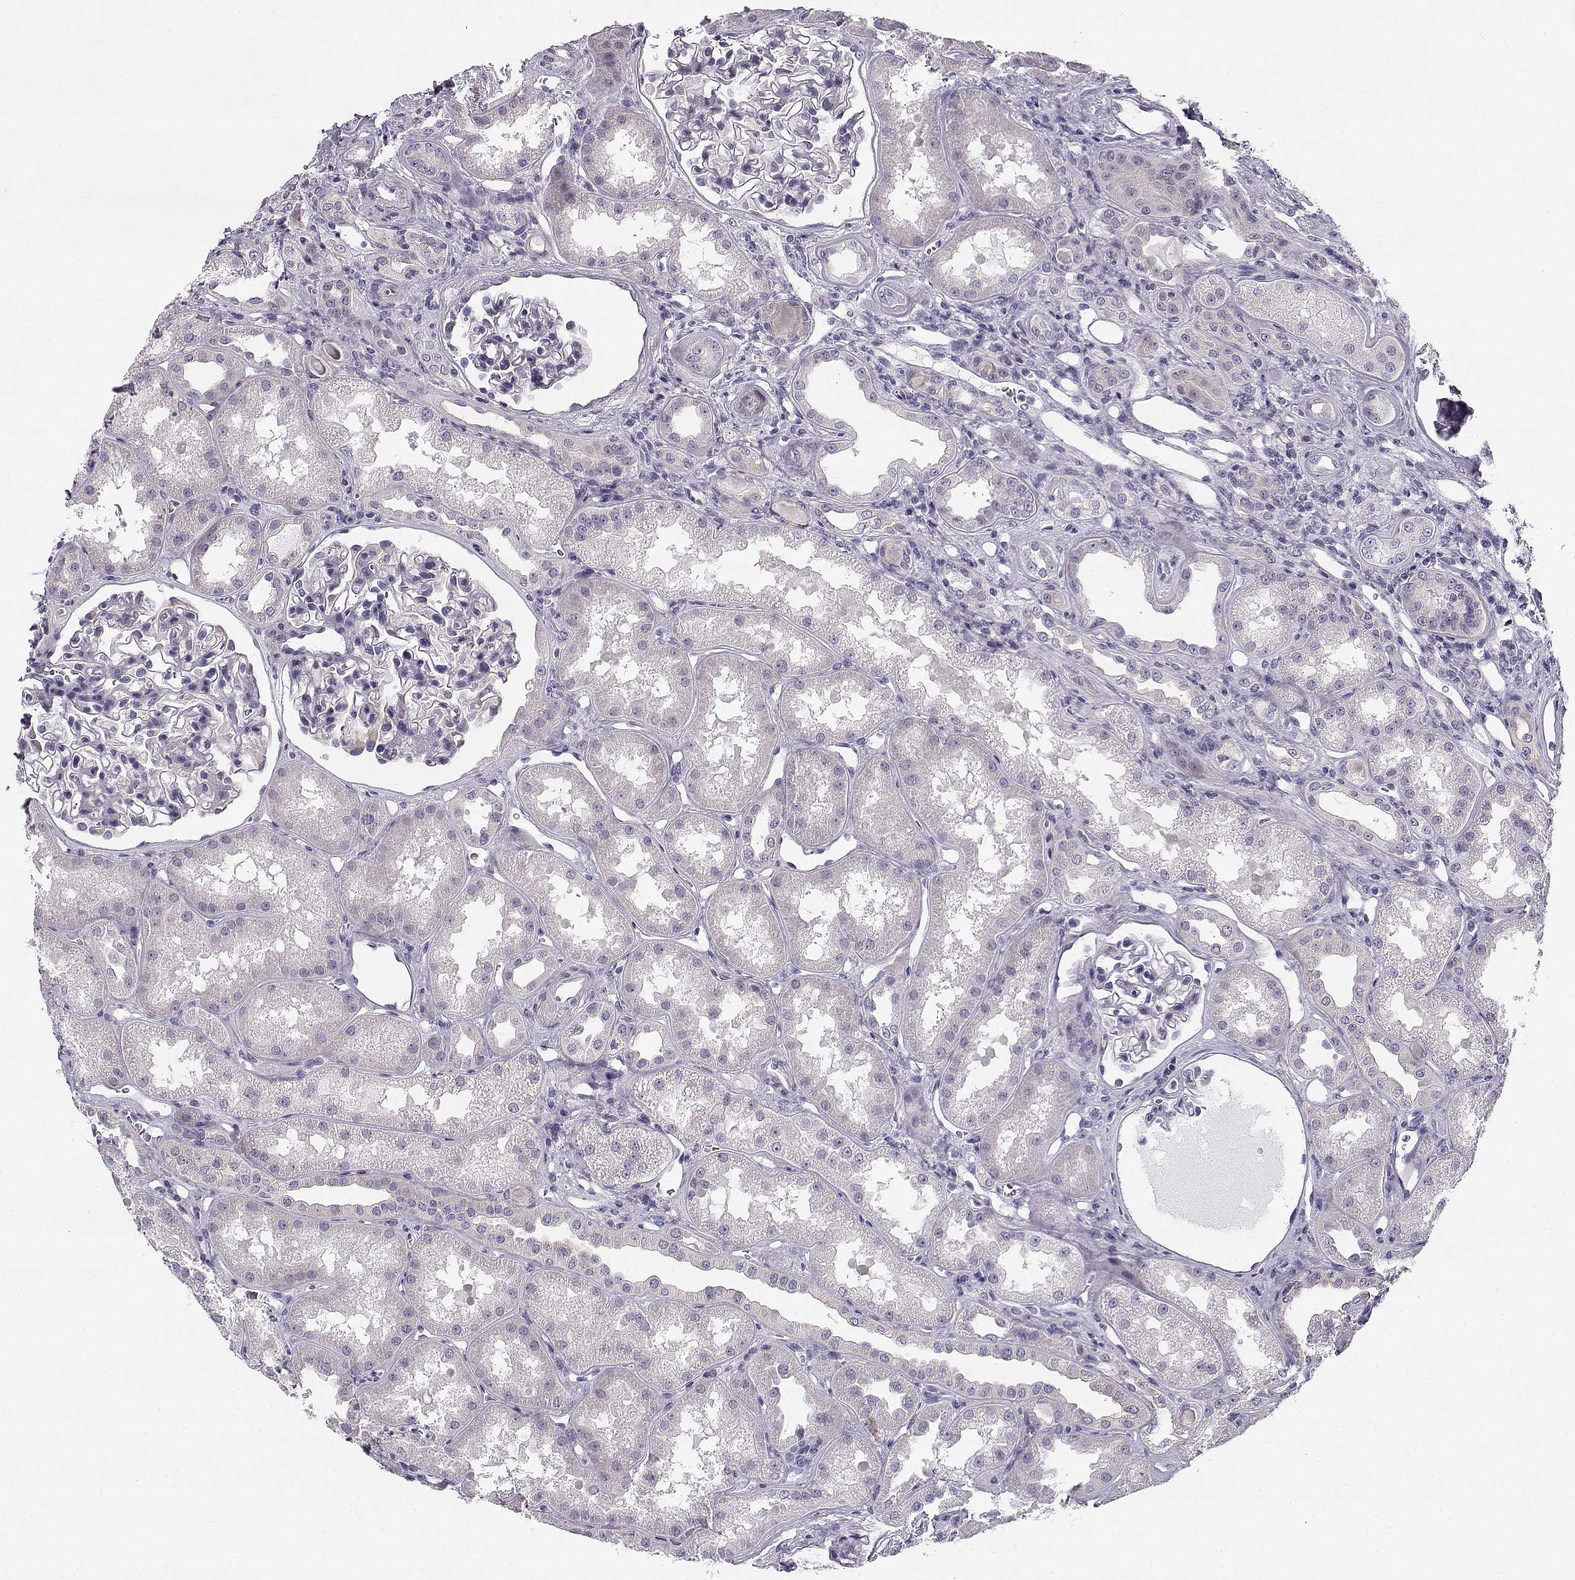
{"staining": {"intensity": "negative", "quantity": "none", "location": "none"}, "tissue": "kidney", "cell_type": "Cells in glomeruli", "image_type": "normal", "snomed": [{"axis": "morphology", "description": "Normal tissue, NOS"}, {"axis": "topography", "description": "Kidney"}], "caption": "Immunohistochemistry image of unremarkable kidney: human kidney stained with DAB demonstrates no significant protein expression in cells in glomeruli.", "gene": "CREB3L3", "patient": {"sex": "male", "age": 61}}